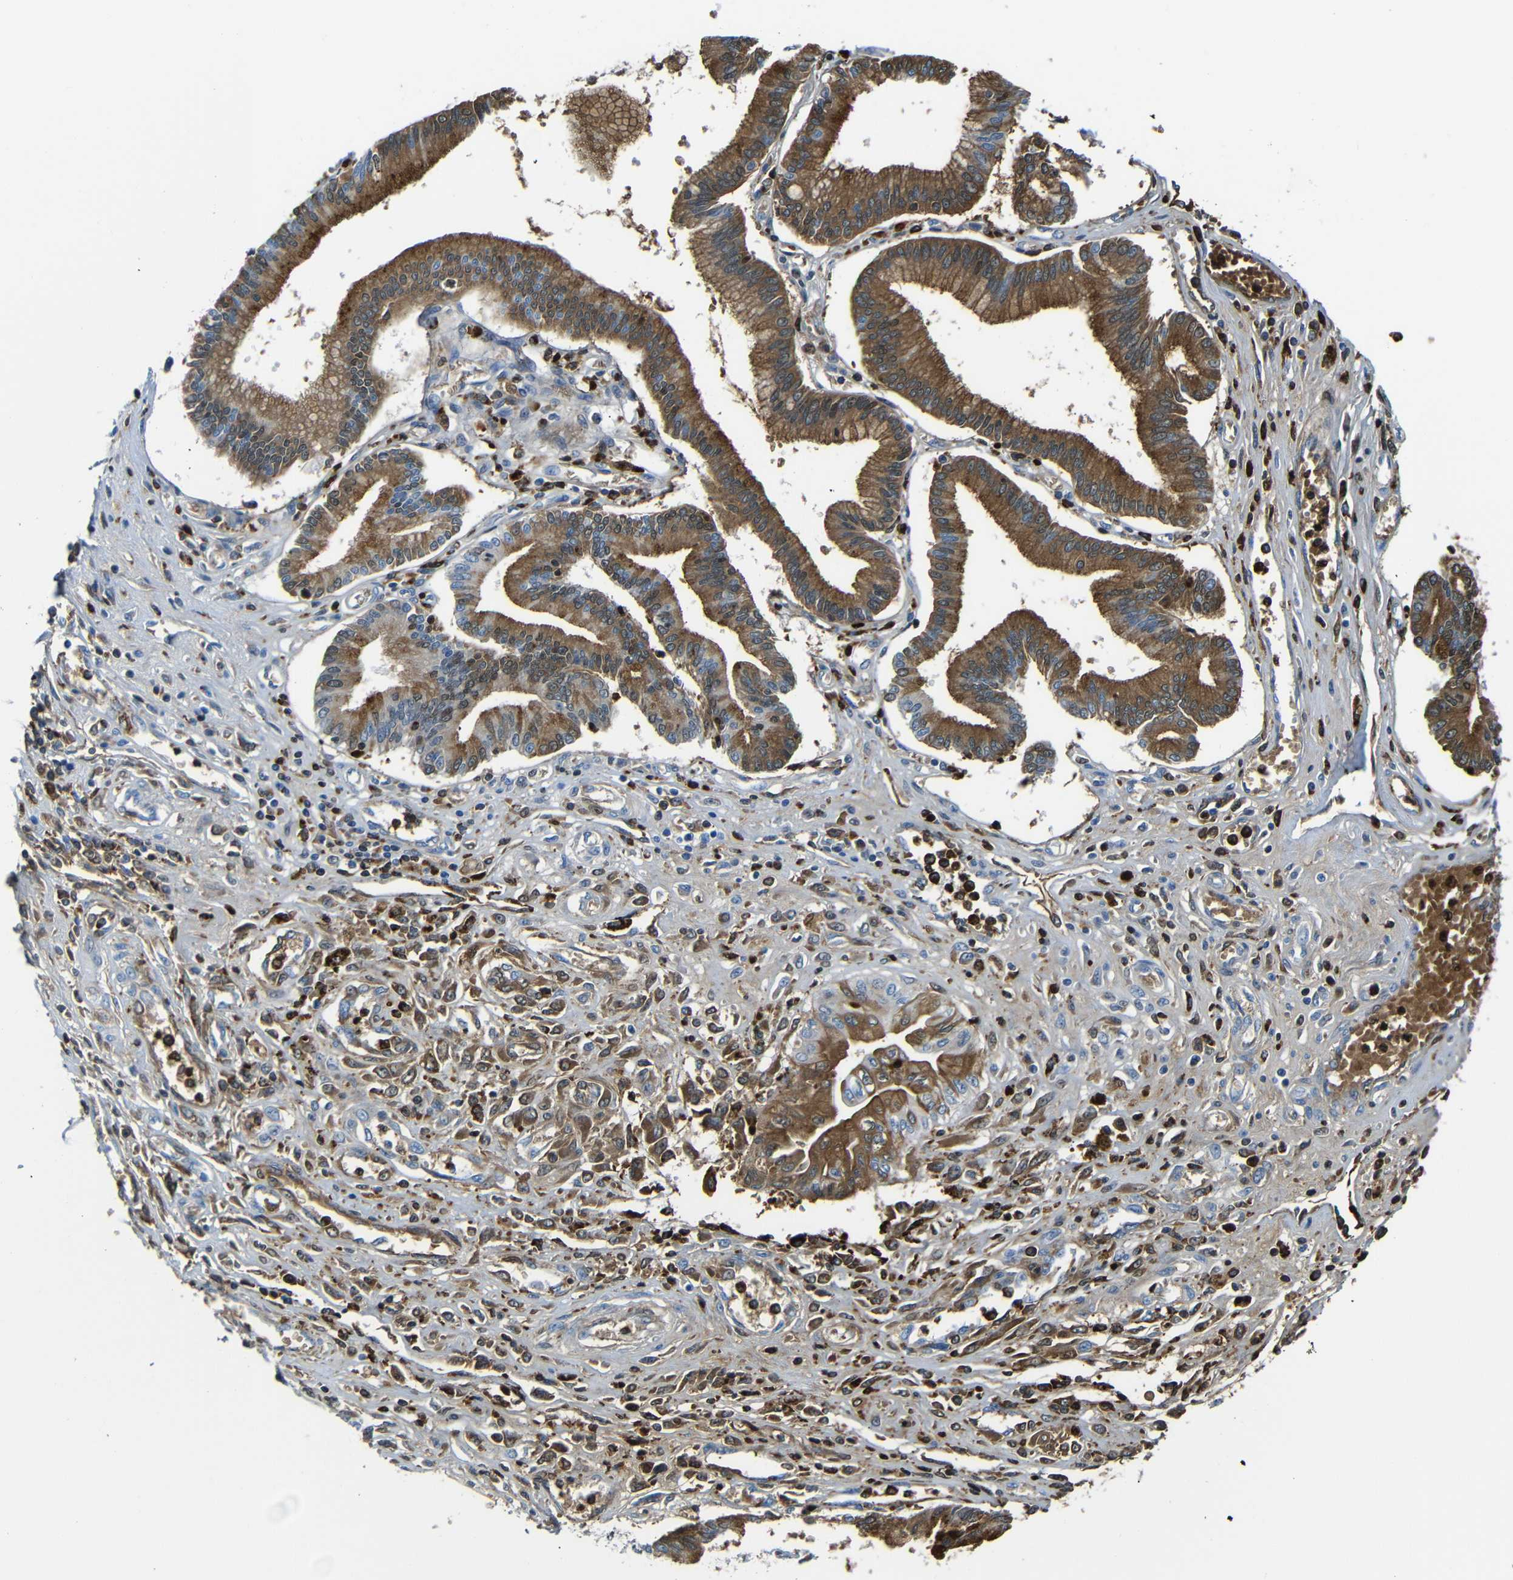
{"staining": {"intensity": "moderate", "quantity": ">75%", "location": "cytoplasmic/membranous"}, "tissue": "pancreatic cancer", "cell_type": "Tumor cells", "image_type": "cancer", "snomed": [{"axis": "morphology", "description": "Adenocarcinoma, NOS"}, {"axis": "topography", "description": "Pancreas"}], "caption": "A medium amount of moderate cytoplasmic/membranous positivity is appreciated in about >75% of tumor cells in adenocarcinoma (pancreatic) tissue.", "gene": "SERPINA1", "patient": {"sex": "male", "age": 56}}